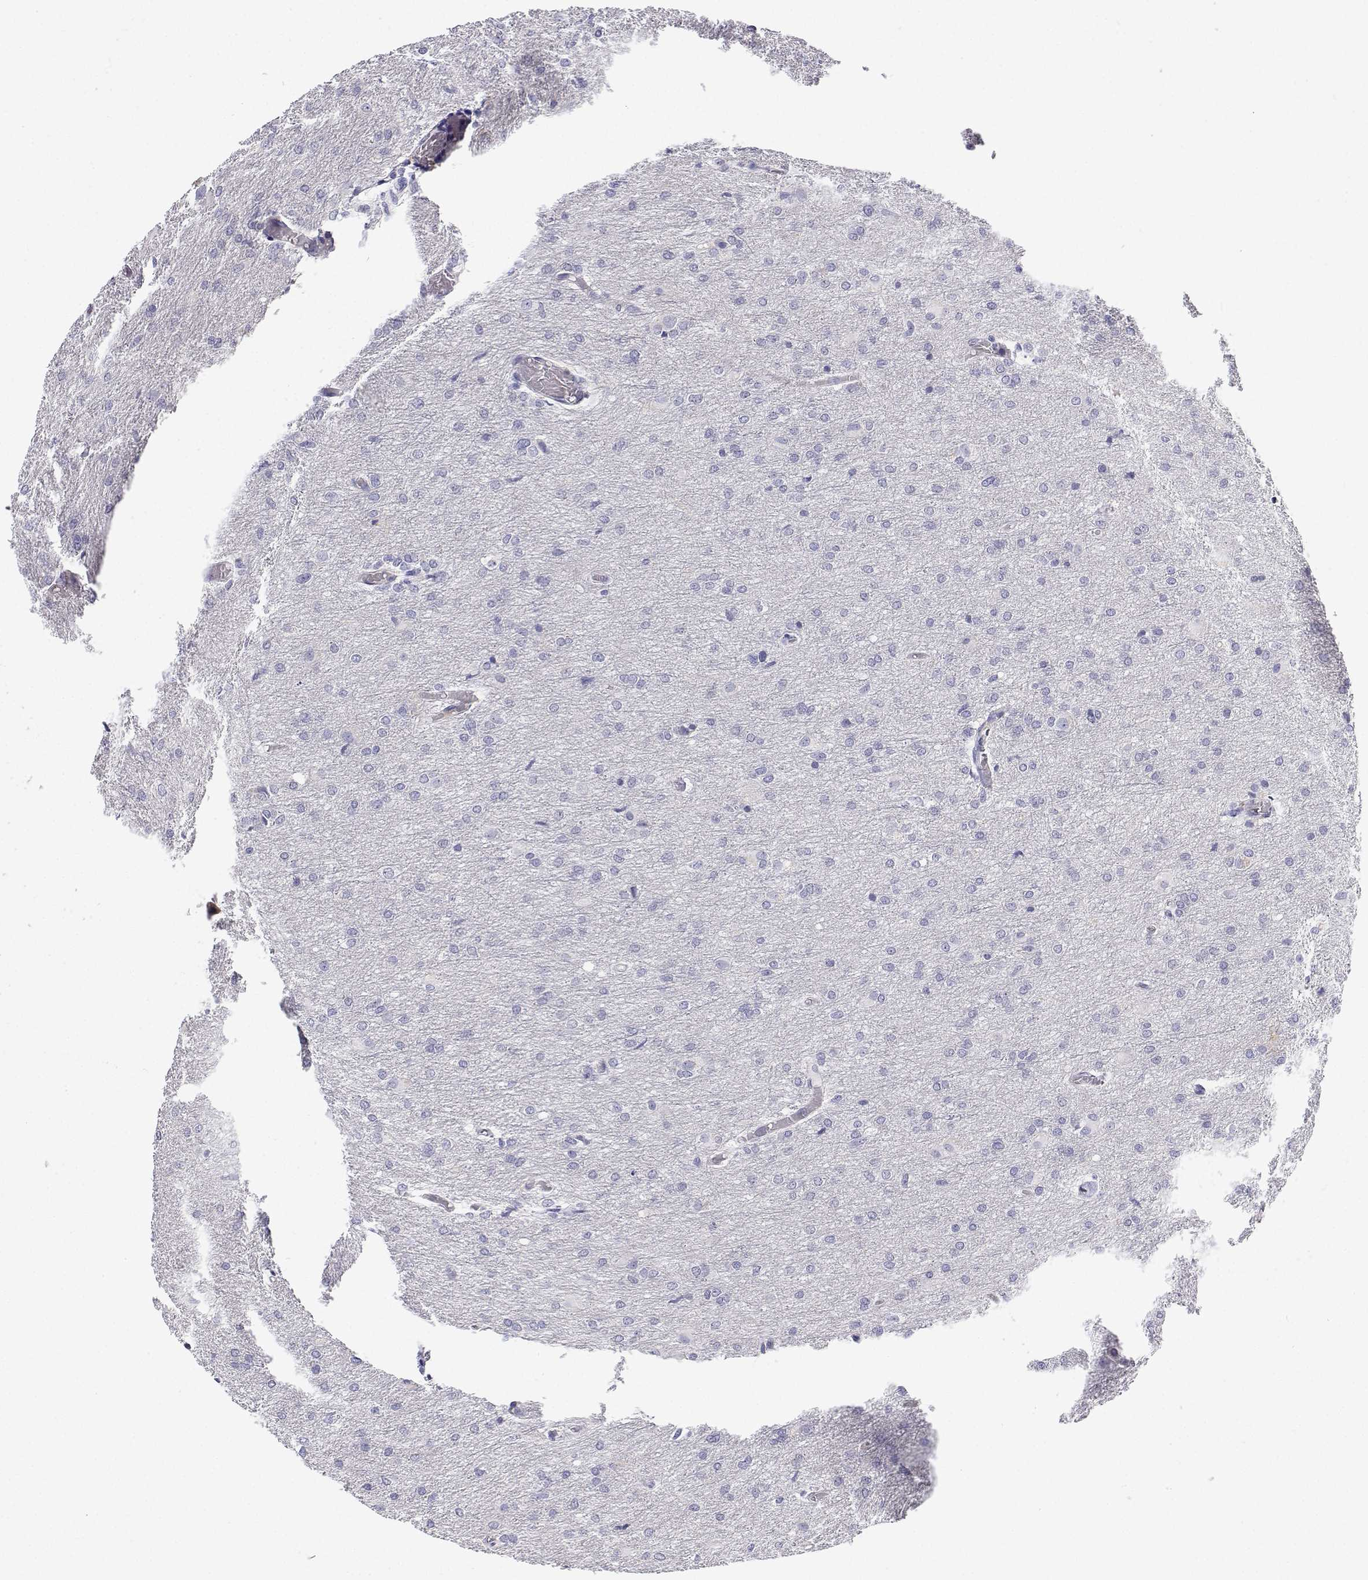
{"staining": {"intensity": "negative", "quantity": "none", "location": "none"}, "tissue": "glioma", "cell_type": "Tumor cells", "image_type": "cancer", "snomed": [{"axis": "morphology", "description": "Glioma, malignant, High grade"}, {"axis": "topography", "description": "Brain"}], "caption": "This is an IHC histopathology image of malignant high-grade glioma. There is no expression in tumor cells.", "gene": "ANKRD65", "patient": {"sex": "male", "age": 68}}